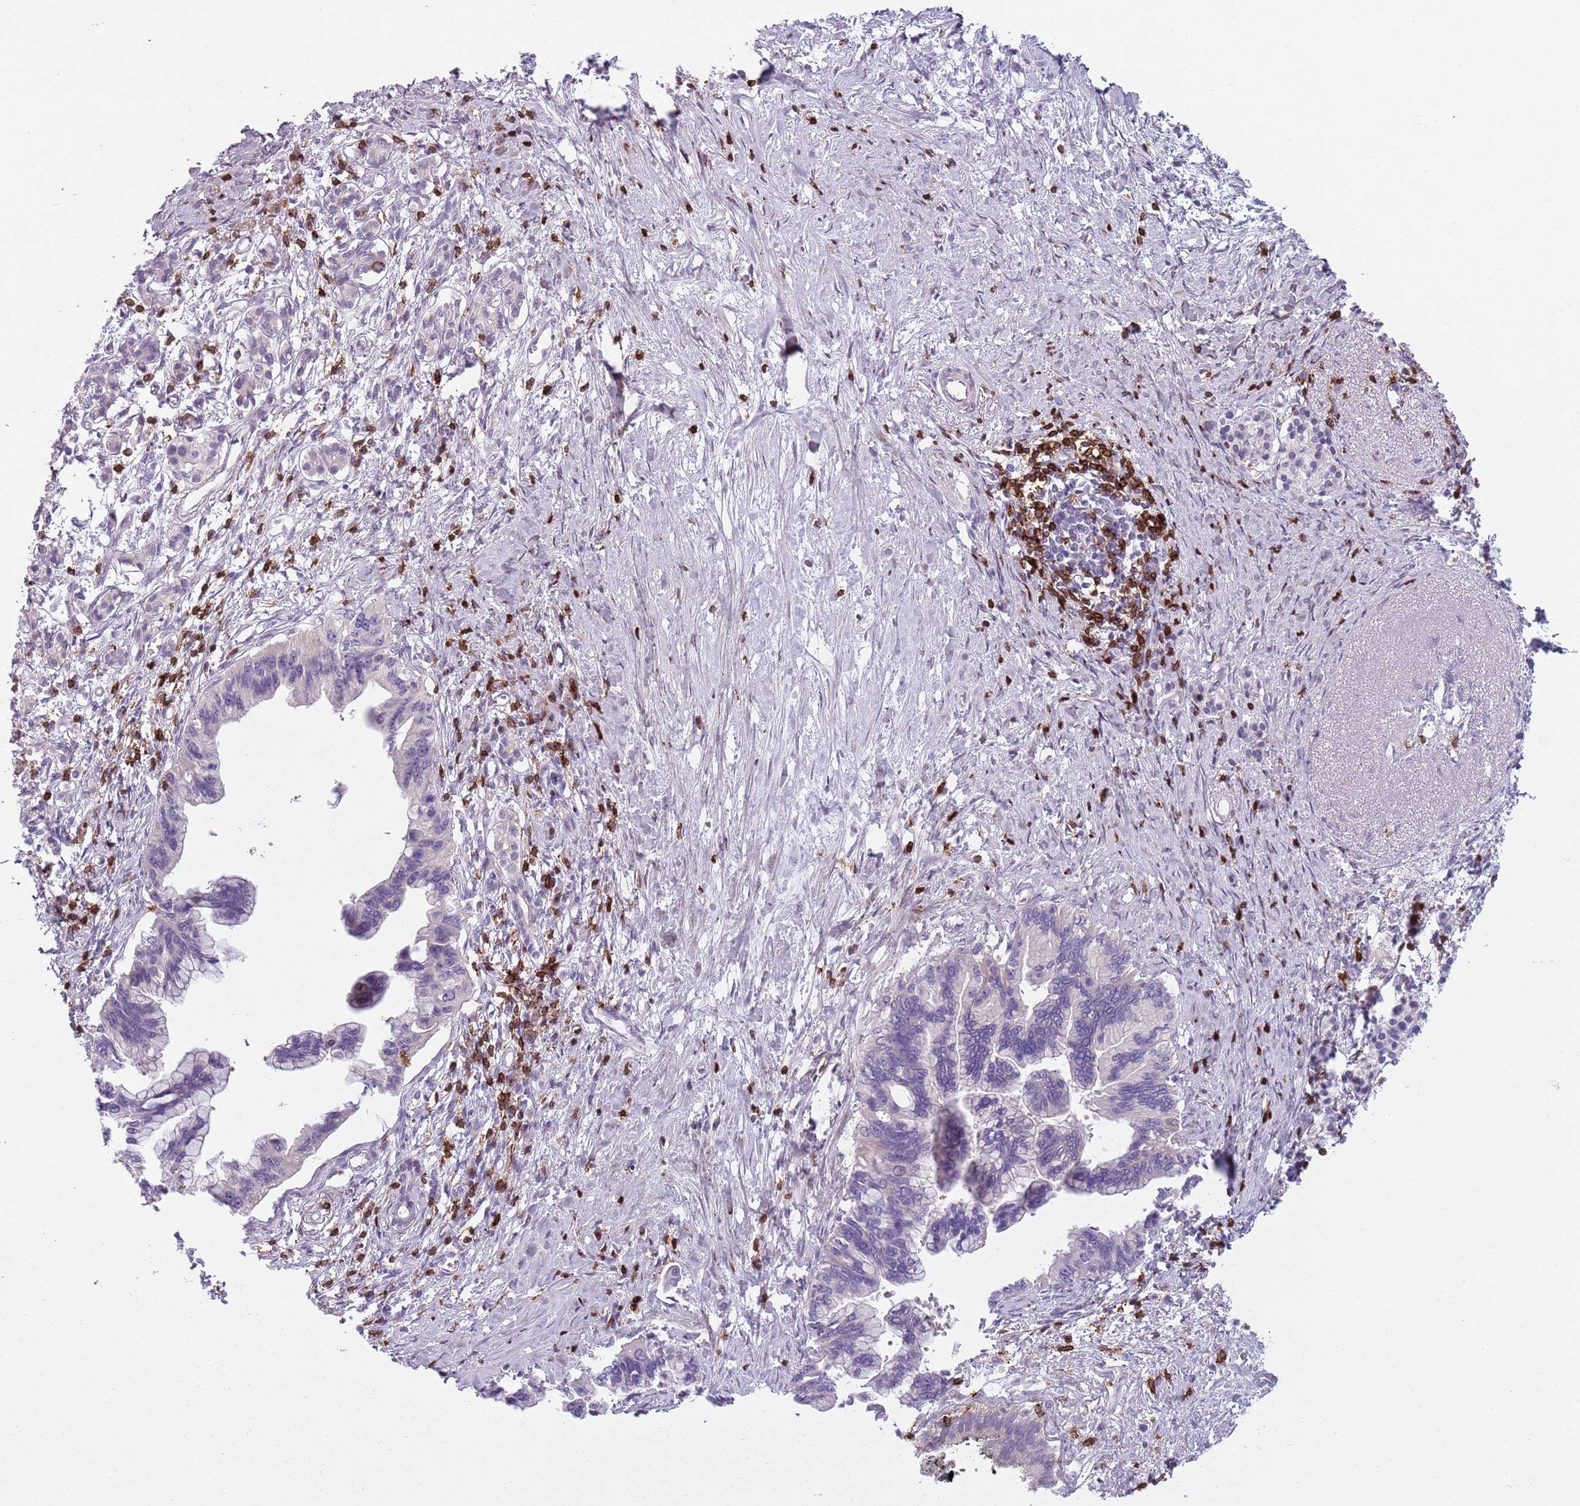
{"staining": {"intensity": "negative", "quantity": "none", "location": "none"}, "tissue": "pancreatic cancer", "cell_type": "Tumor cells", "image_type": "cancer", "snomed": [{"axis": "morphology", "description": "Adenocarcinoma, NOS"}, {"axis": "topography", "description": "Pancreas"}], "caption": "Image shows no significant protein expression in tumor cells of pancreatic cancer (adenocarcinoma). Nuclei are stained in blue.", "gene": "ZNF583", "patient": {"sex": "female", "age": 83}}